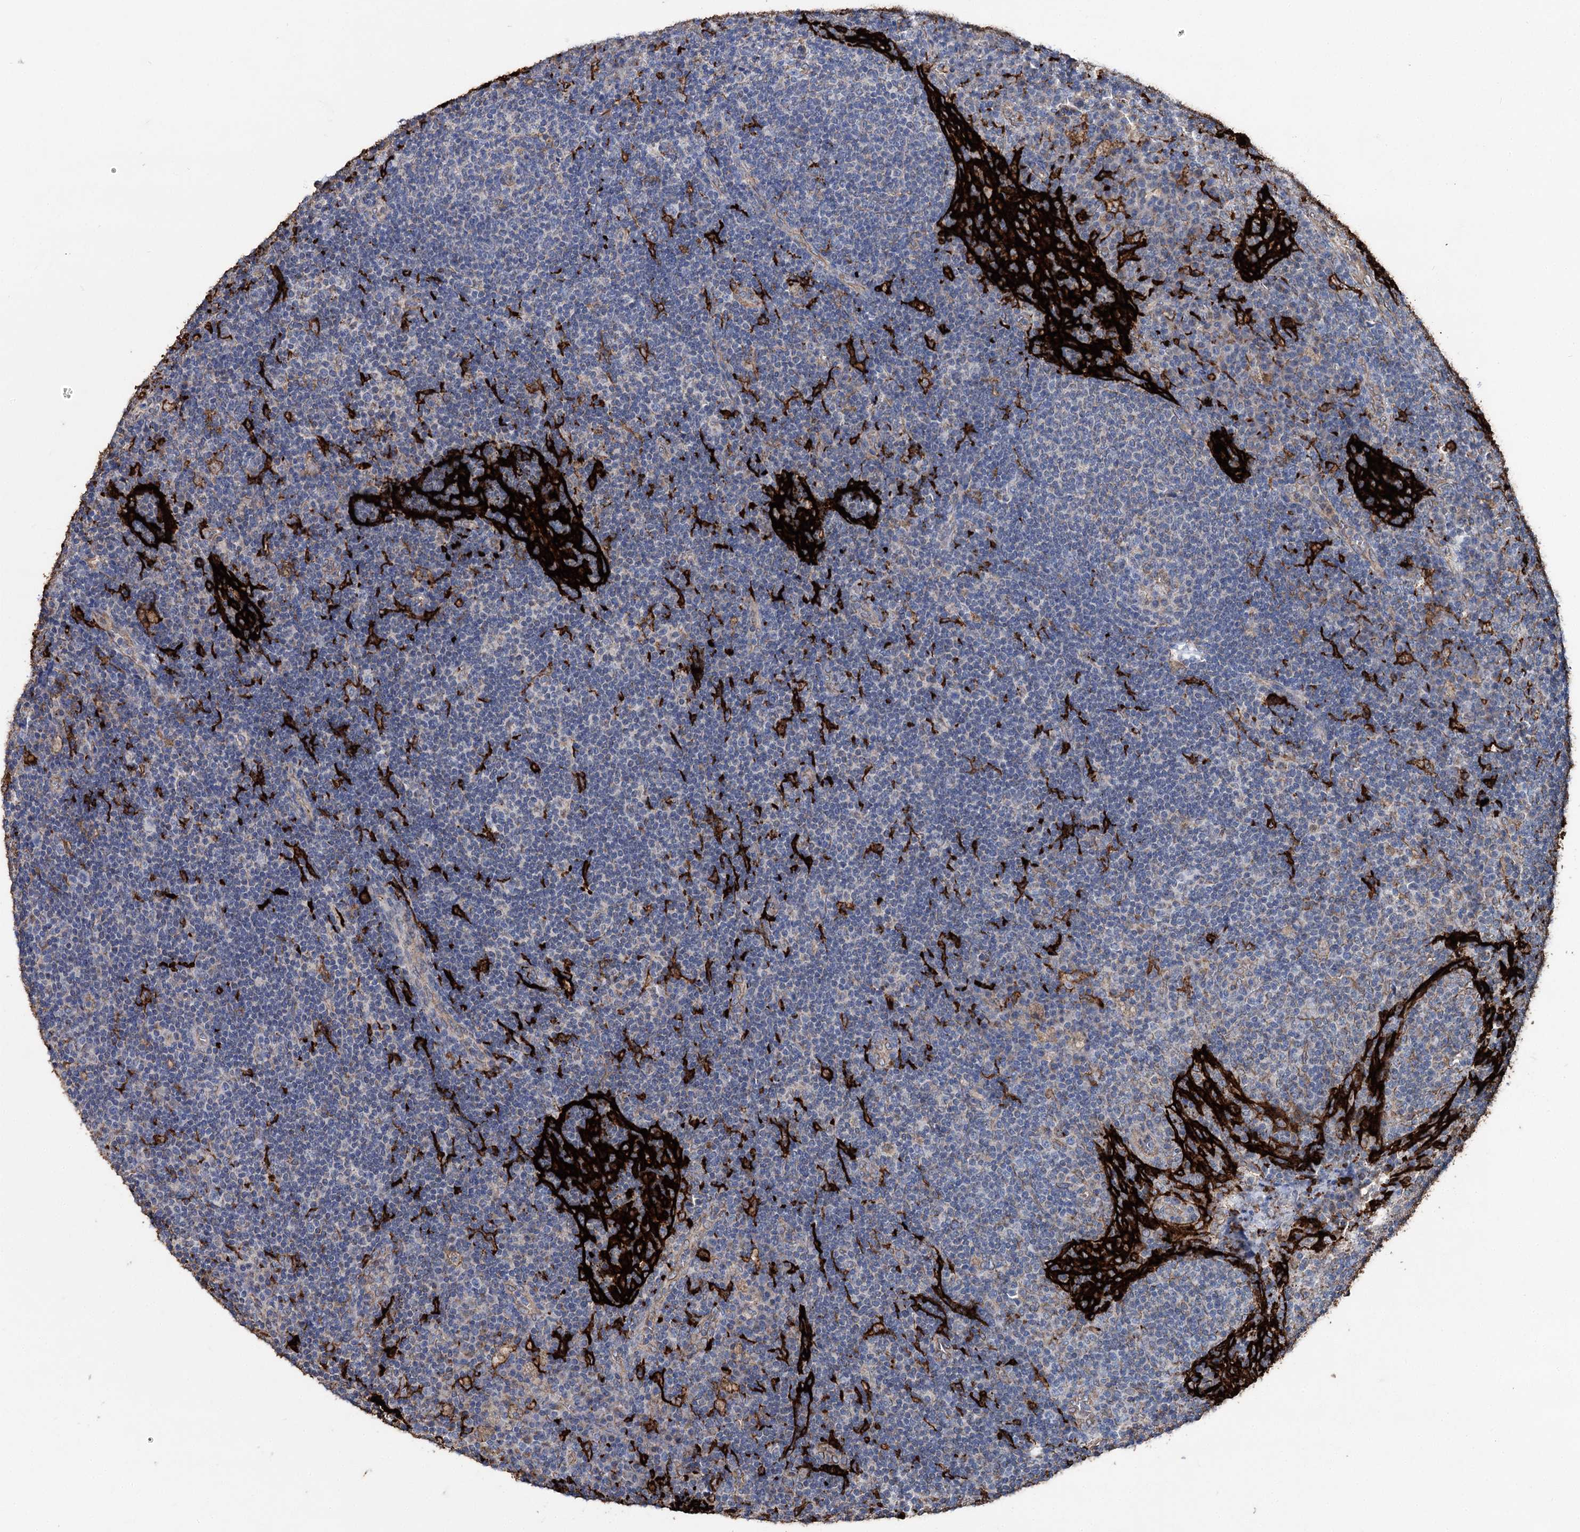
{"staining": {"intensity": "negative", "quantity": "none", "location": "none"}, "tissue": "lymph node", "cell_type": "Germinal center cells", "image_type": "normal", "snomed": [{"axis": "morphology", "description": "Normal tissue, NOS"}, {"axis": "topography", "description": "Lymph node"}], "caption": "High power microscopy photomicrograph of an immunohistochemistry (IHC) micrograph of unremarkable lymph node, revealing no significant staining in germinal center cells.", "gene": "CLEC4M", "patient": {"sex": "female", "age": 70}}